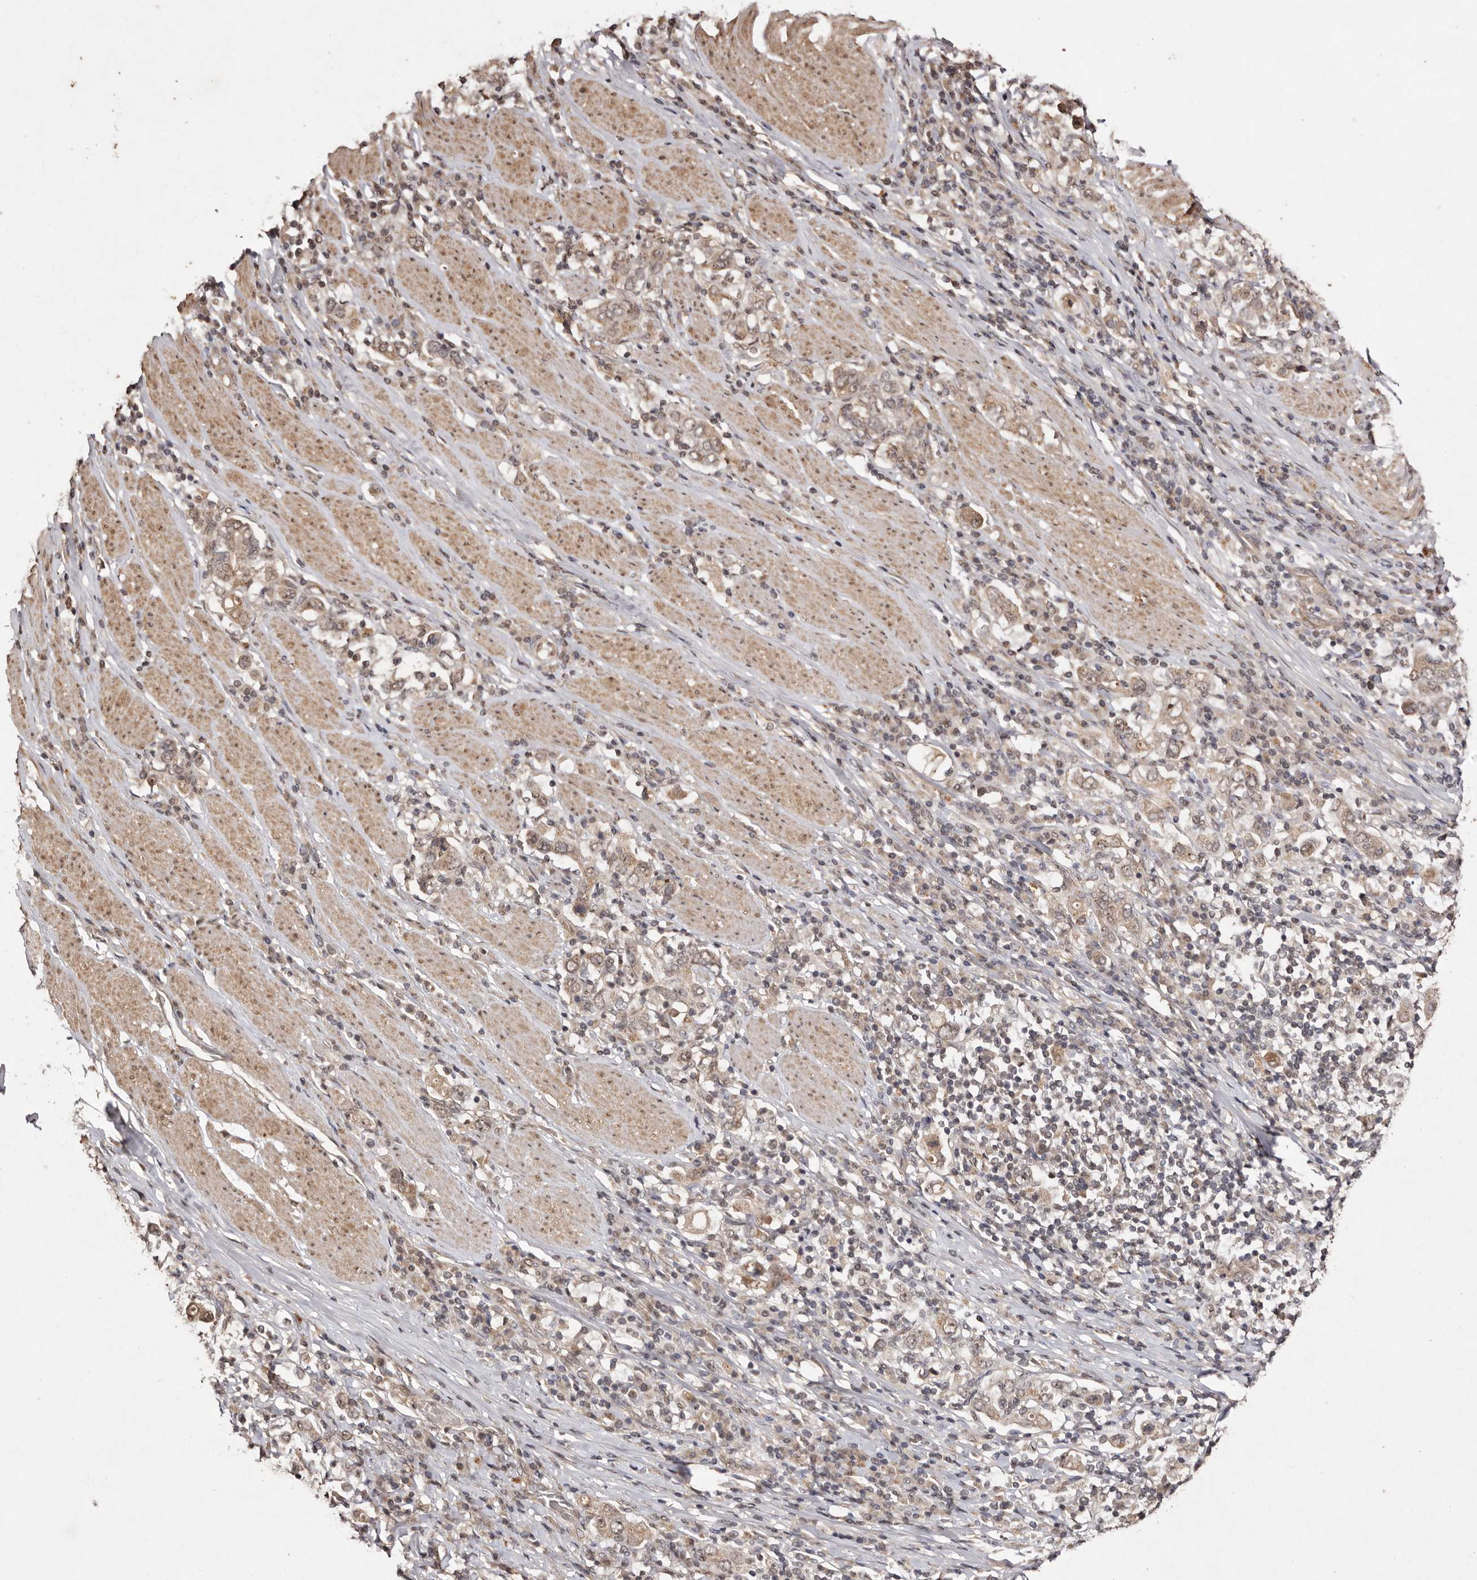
{"staining": {"intensity": "weak", "quantity": ">75%", "location": "cytoplasmic/membranous,nuclear"}, "tissue": "stomach cancer", "cell_type": "Tumor cells", "image_type": "cancer", "snomed": [{"axis": "morphology", "description": "Adenocarcinoma, NOS"}, {"axis": "topography", "description": "Stomach, upper"}], "caption": "Weak cytoplasmic/membranous and nuclear protein expression is seen in about >75% of tumor cells in adenocarcinoma (stomach).", "gene": "NOTCH1", "patient": {"sex": "male", "age": 62}}